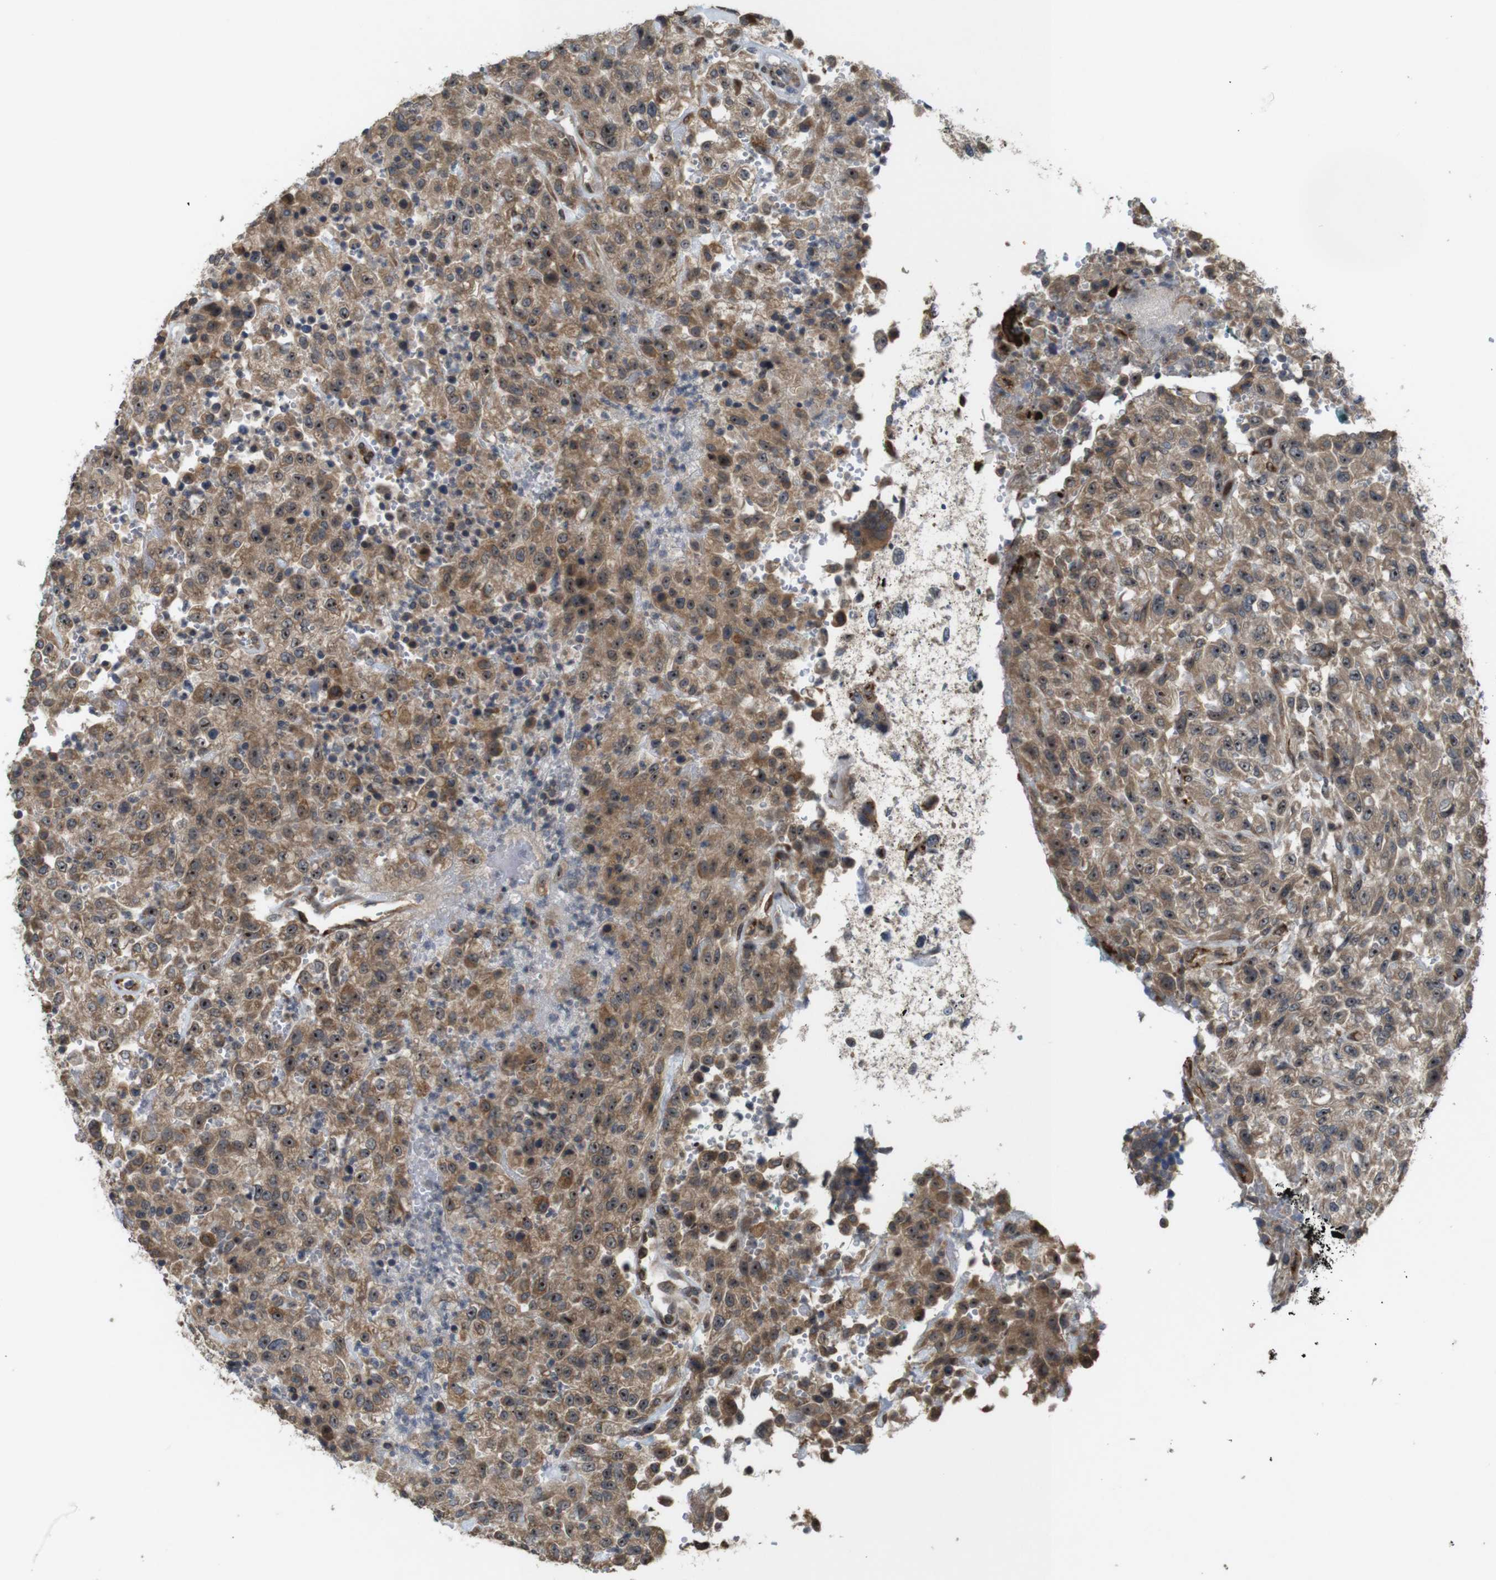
{"staining": {"intensity": "moderate", "quantity": ">75%", "location": "cytoplasmic/membranous,nuclear"}, "tissue": "urothelial cancer", "cell_type": "Tumor cells", "image_type": "cancer", "snomed": [{"axis": "morphology", "description": "Urothelial carcinoma, High grade"}, {"axis": "topography", "description": "Urinary bladder"}], "caption": "Immunohistochemical staining of human urothelial carcinoma (high-grade) demonstrates medium levels of moderate cytoplasmic/membranous and nuclear staining in approximately >75% of tumor cells.", "gene": "EFCAB14", "patient": {"sex": "male", "age": 46}}